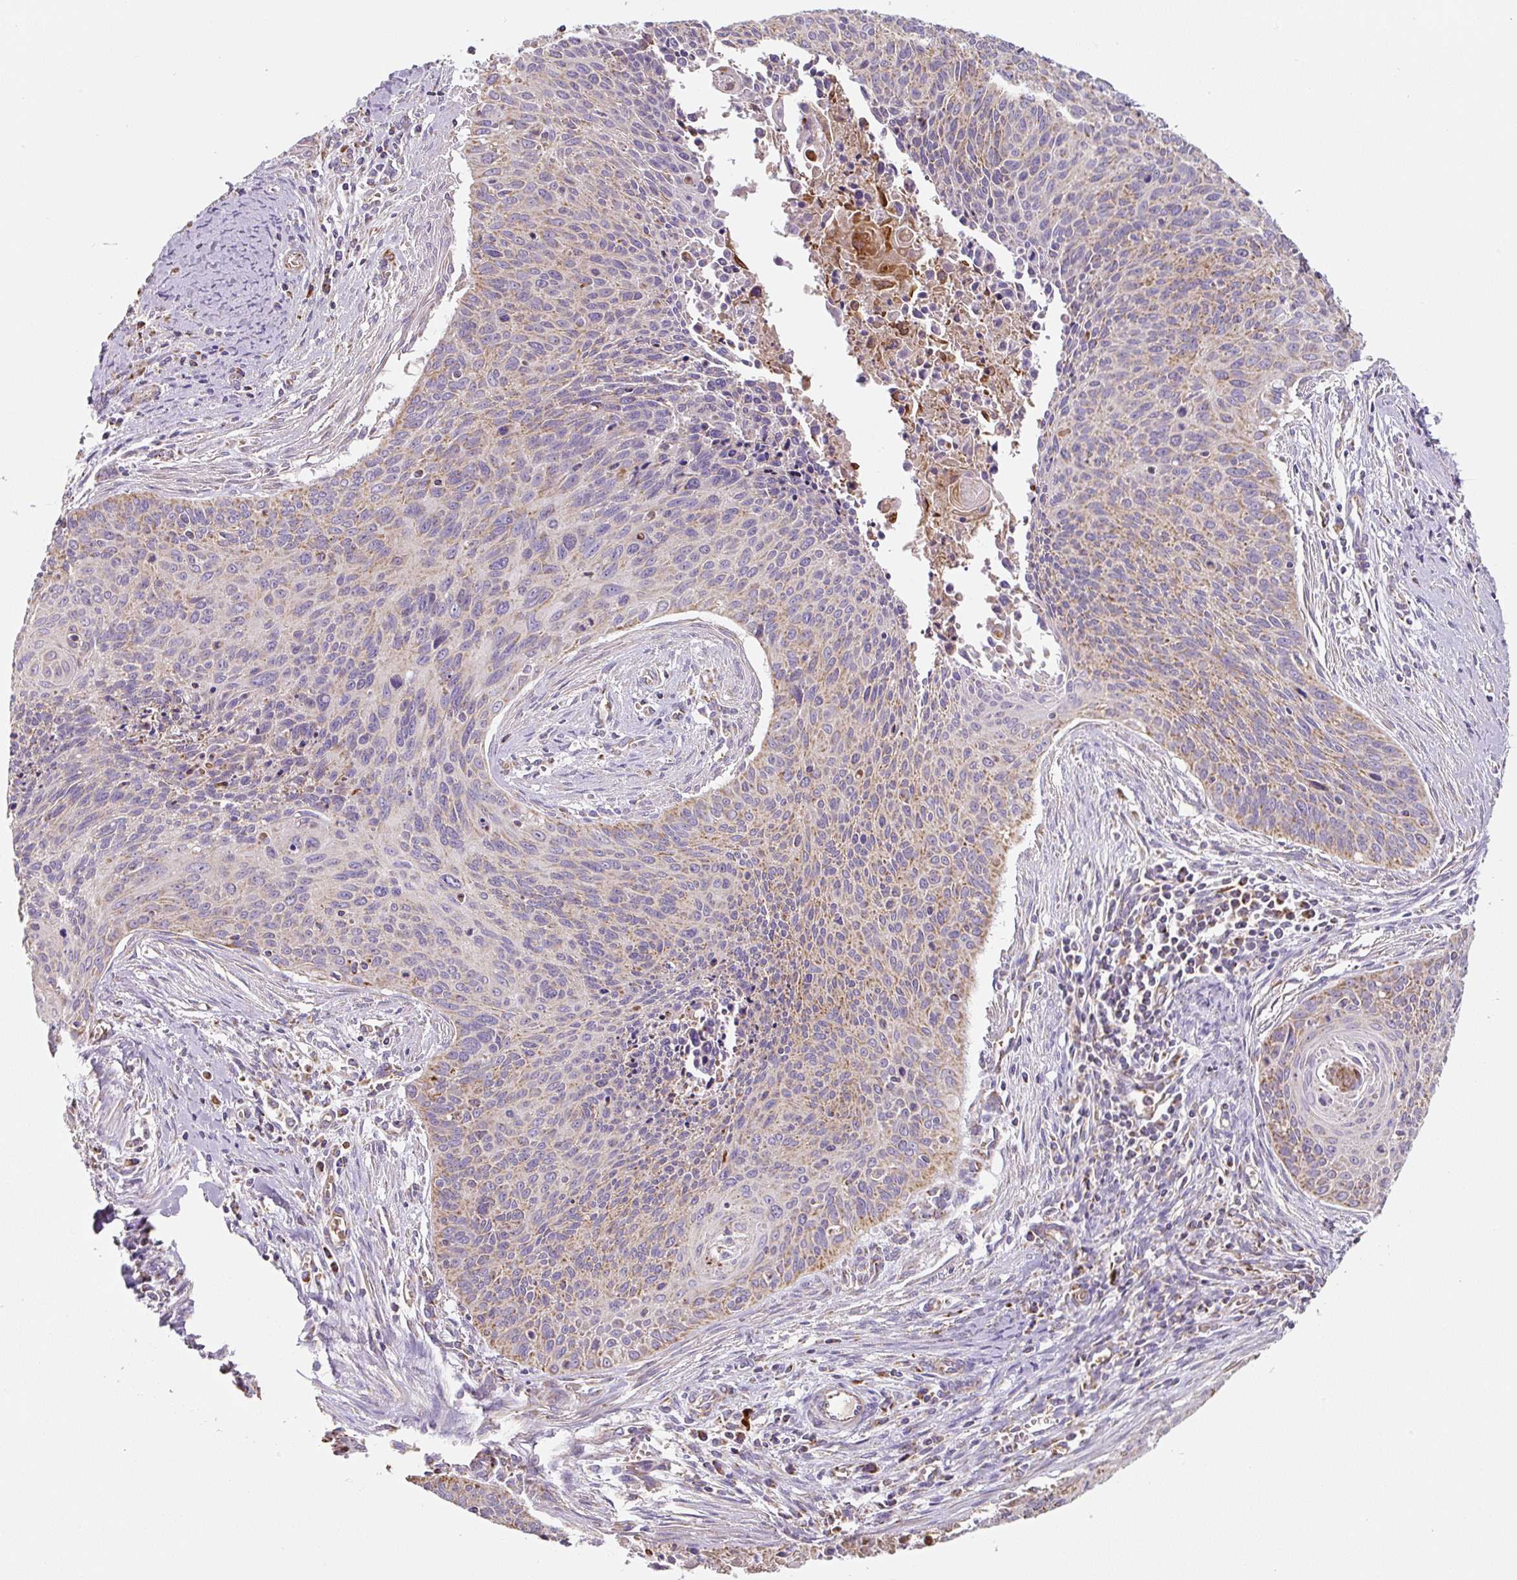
{"staining": {"intensity": "weak", "quantity": "25%-75%", "location": "cytoplasmic/membranous"}, "tissue": "cervical cancer", "cell_type": "Tumor cells", "image_type": "cancer", "snomed": [{"axis": "morphology", "description": "Squamous cell carcinoma, NOS"}, {"axis": "topography", "description": "Cervix"}], "caption": "A brown stain shows weak cytoplasmic/membranous positivity of a protein in squamous cell carcinoma (cervical) tumor cells.", "gene": "MT-CO2", "patient": {"sex": "female", "age": 55}}